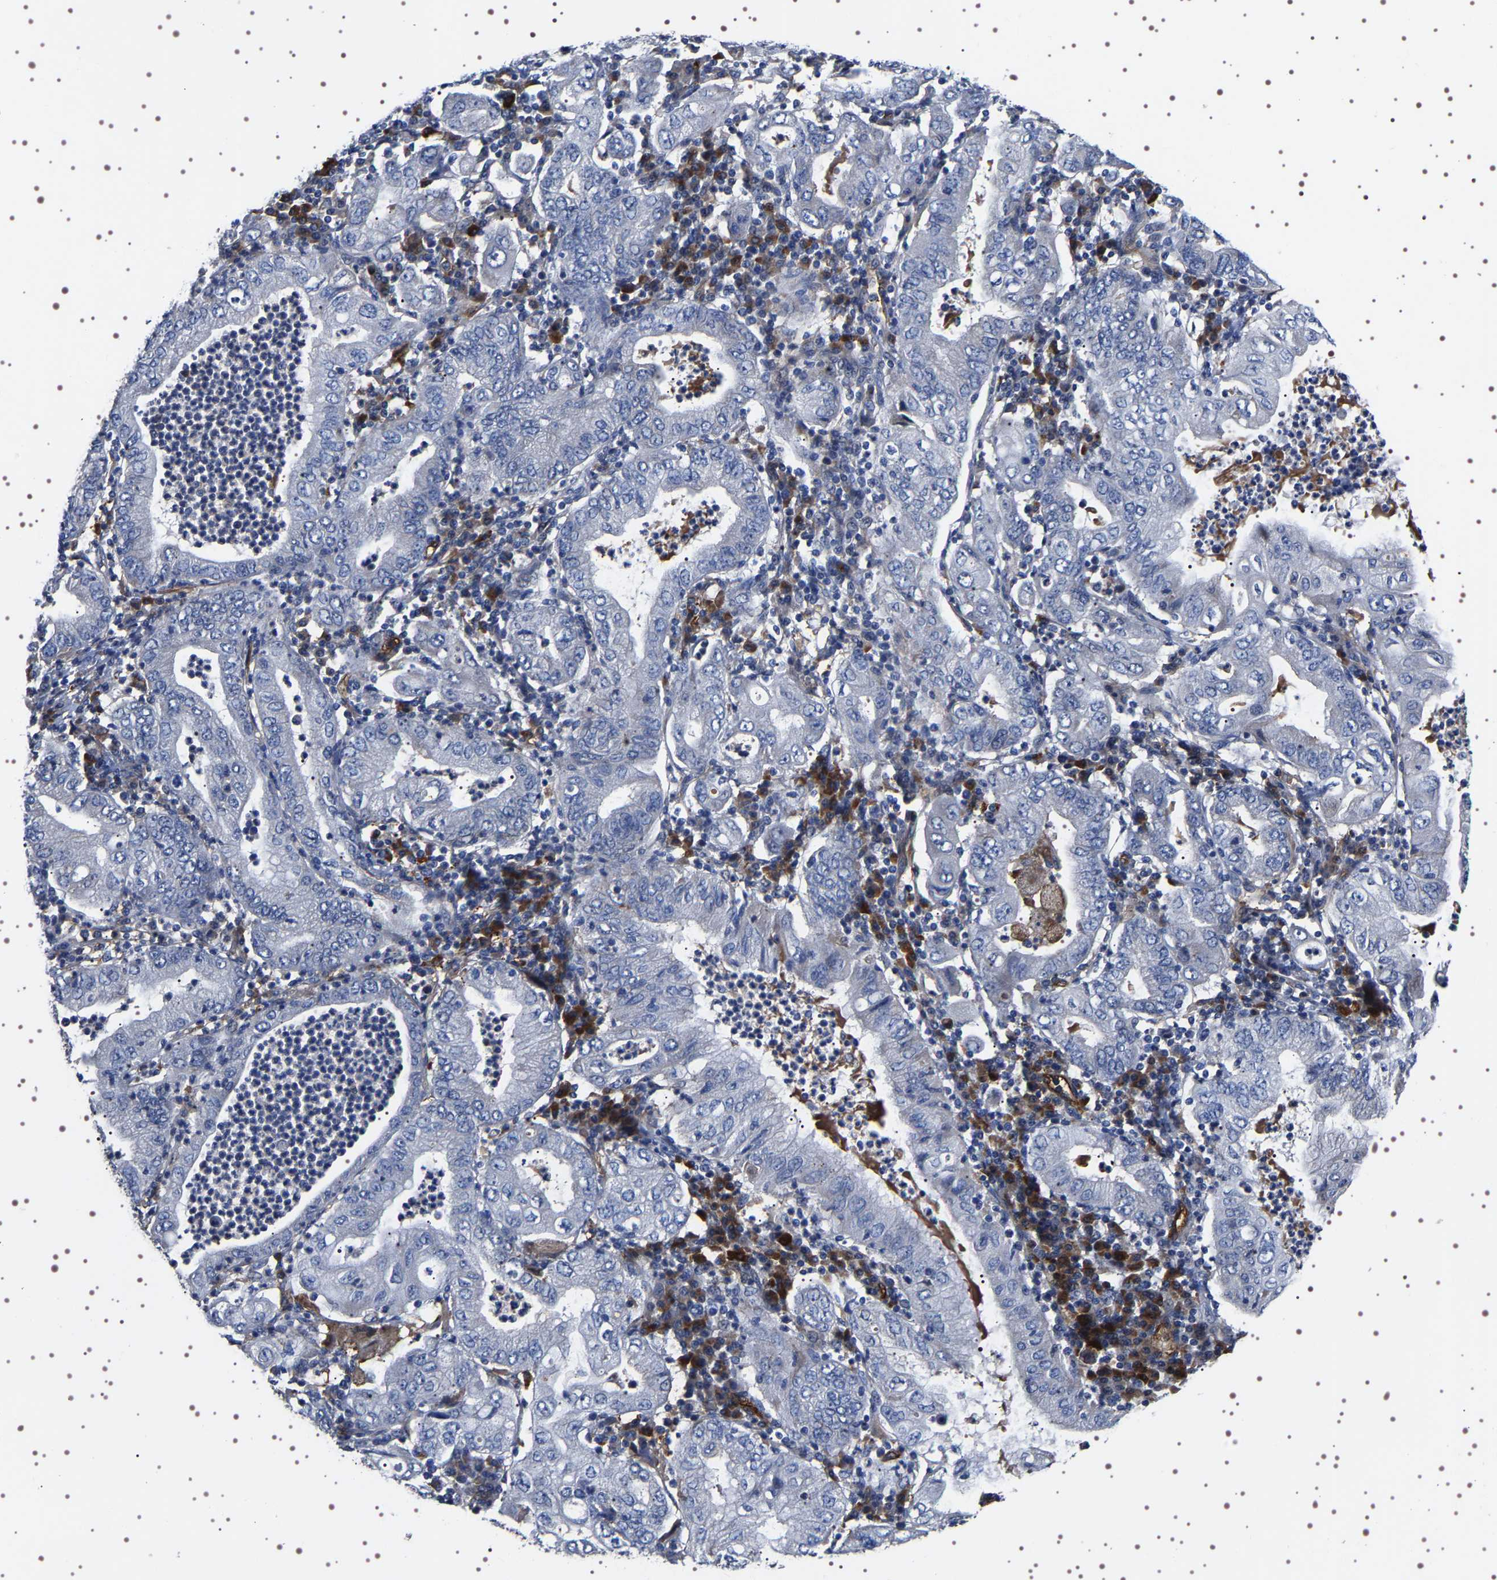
{"staining": {"intensity": "negative", "quantity": "none", "location": "none"}, "tissue": "stomach cancer", "cell_type": "Tumor cells", "image_type": "cancer", "snomed": [{"axis": "morphology", "description": "Normal tissue, NOS"}, {"axis": "morphology", "description": "Adenocarcinoma, NOS"}, {"axis": "topography", "description": "Esophagus"}, {"axis": "topography", "description": "Stomach, upper"}, {"axis": "topography", "description": "Peripheral nerve tissue"}], "caption": "High power microscopy micrograph of an immunohistochemistry (IHC) histopathology image of adenocarcinoma (stomach), revealing no significant positivity in tumor cells.", "gene": "ALPL", "patient": {"sex": "male", "age": 62}}